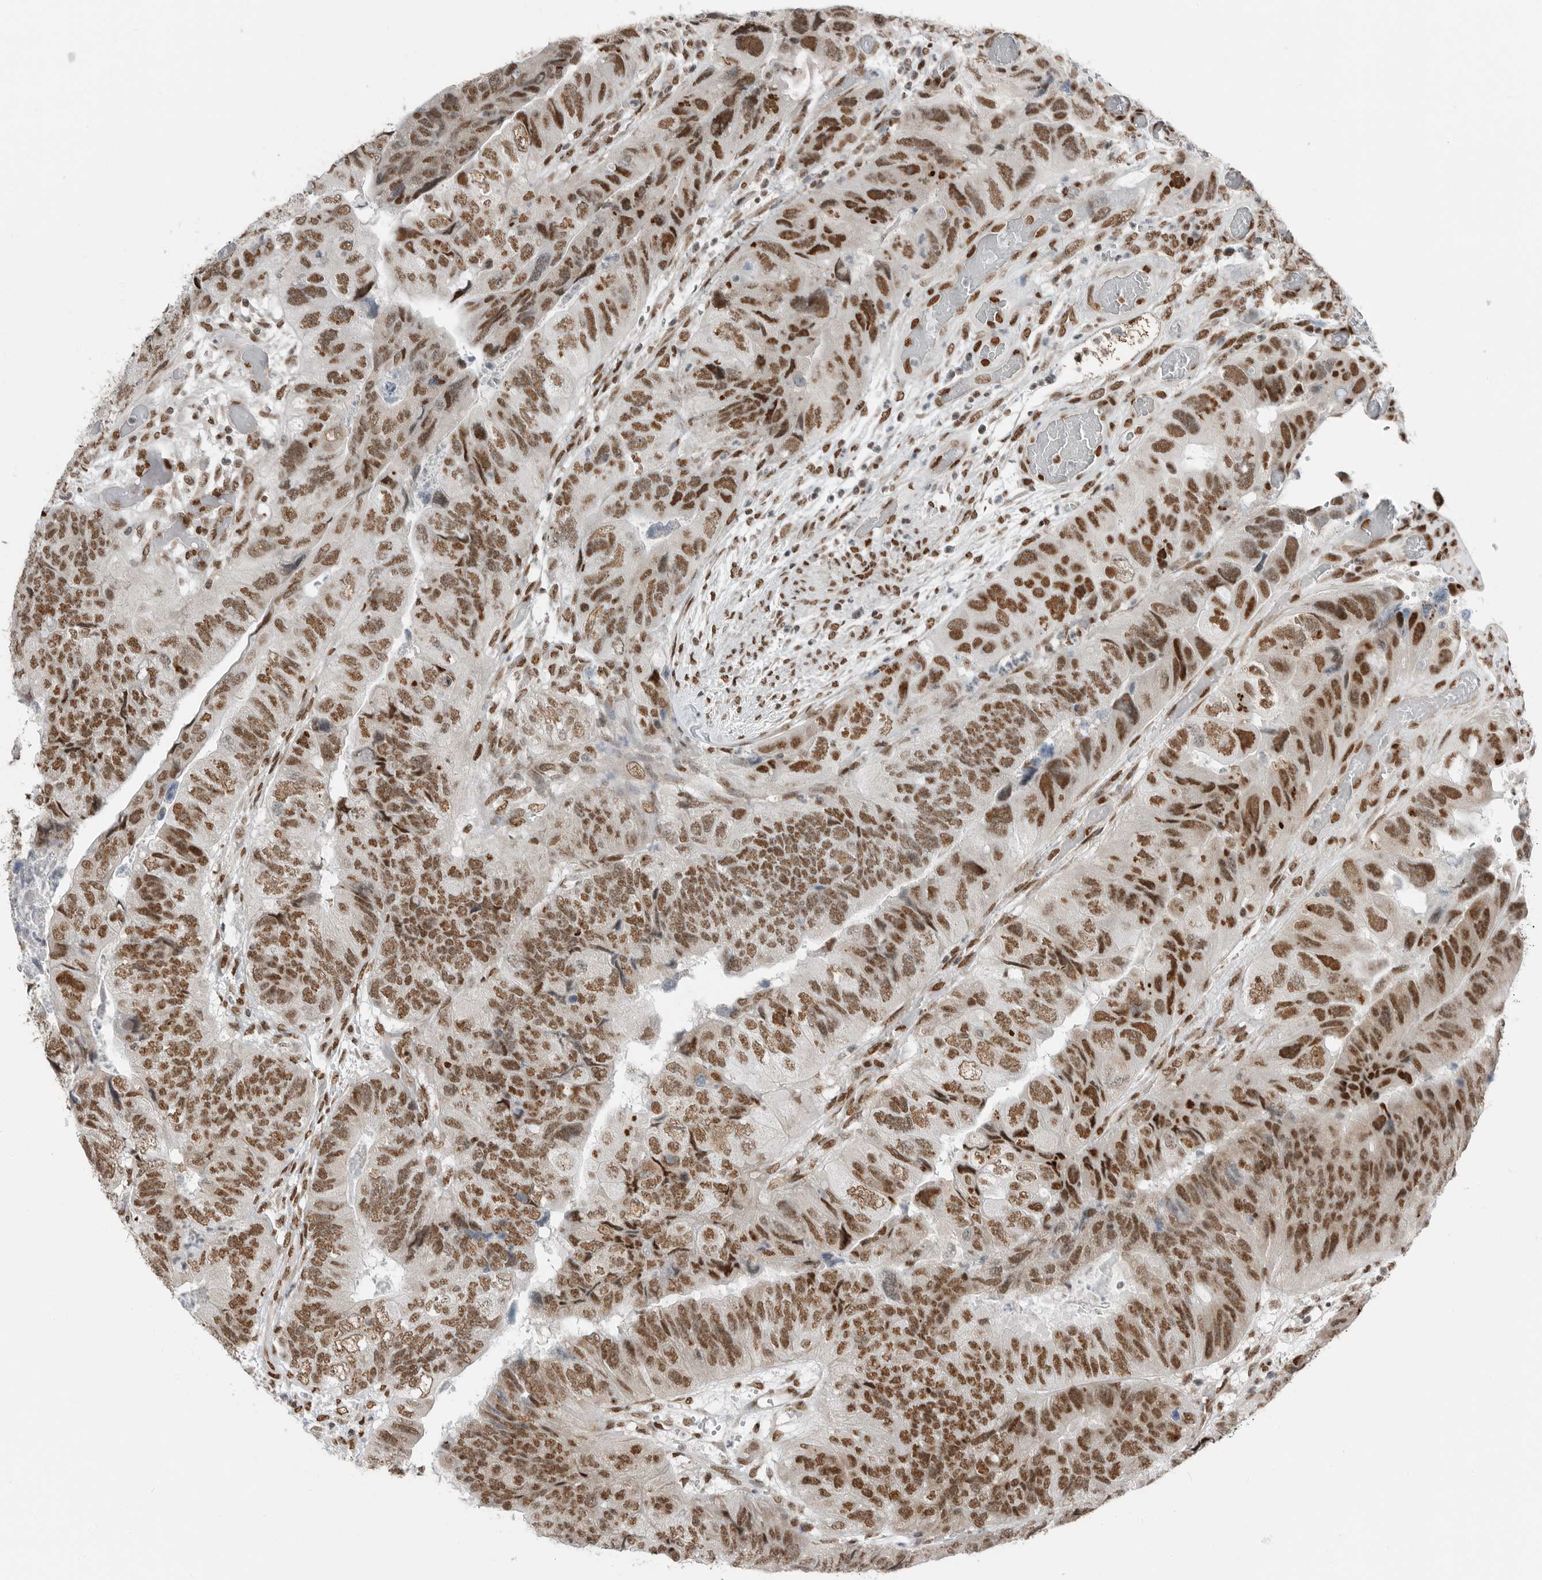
{"staining": {"intensity": "moderate", "quantity": ">75%", "location": "nuclear"}, "tissue": "colorectal cancer", "cell_type": "Tumor cells", "image_type": "cancer", "snomed": [{"axis": "morphology", "description": "Adenocarcinoma, NOS"}, {"axis": "topography", "description": "Rectum"}], "caption": "Immunohistochemical staining of human colorectal cancer reveals medium levels of moderate nuclear protein expression in approximately >75% of tumor cells.", "gene": "BLZF1", "patient": {"sex": "male", "age": 63}}